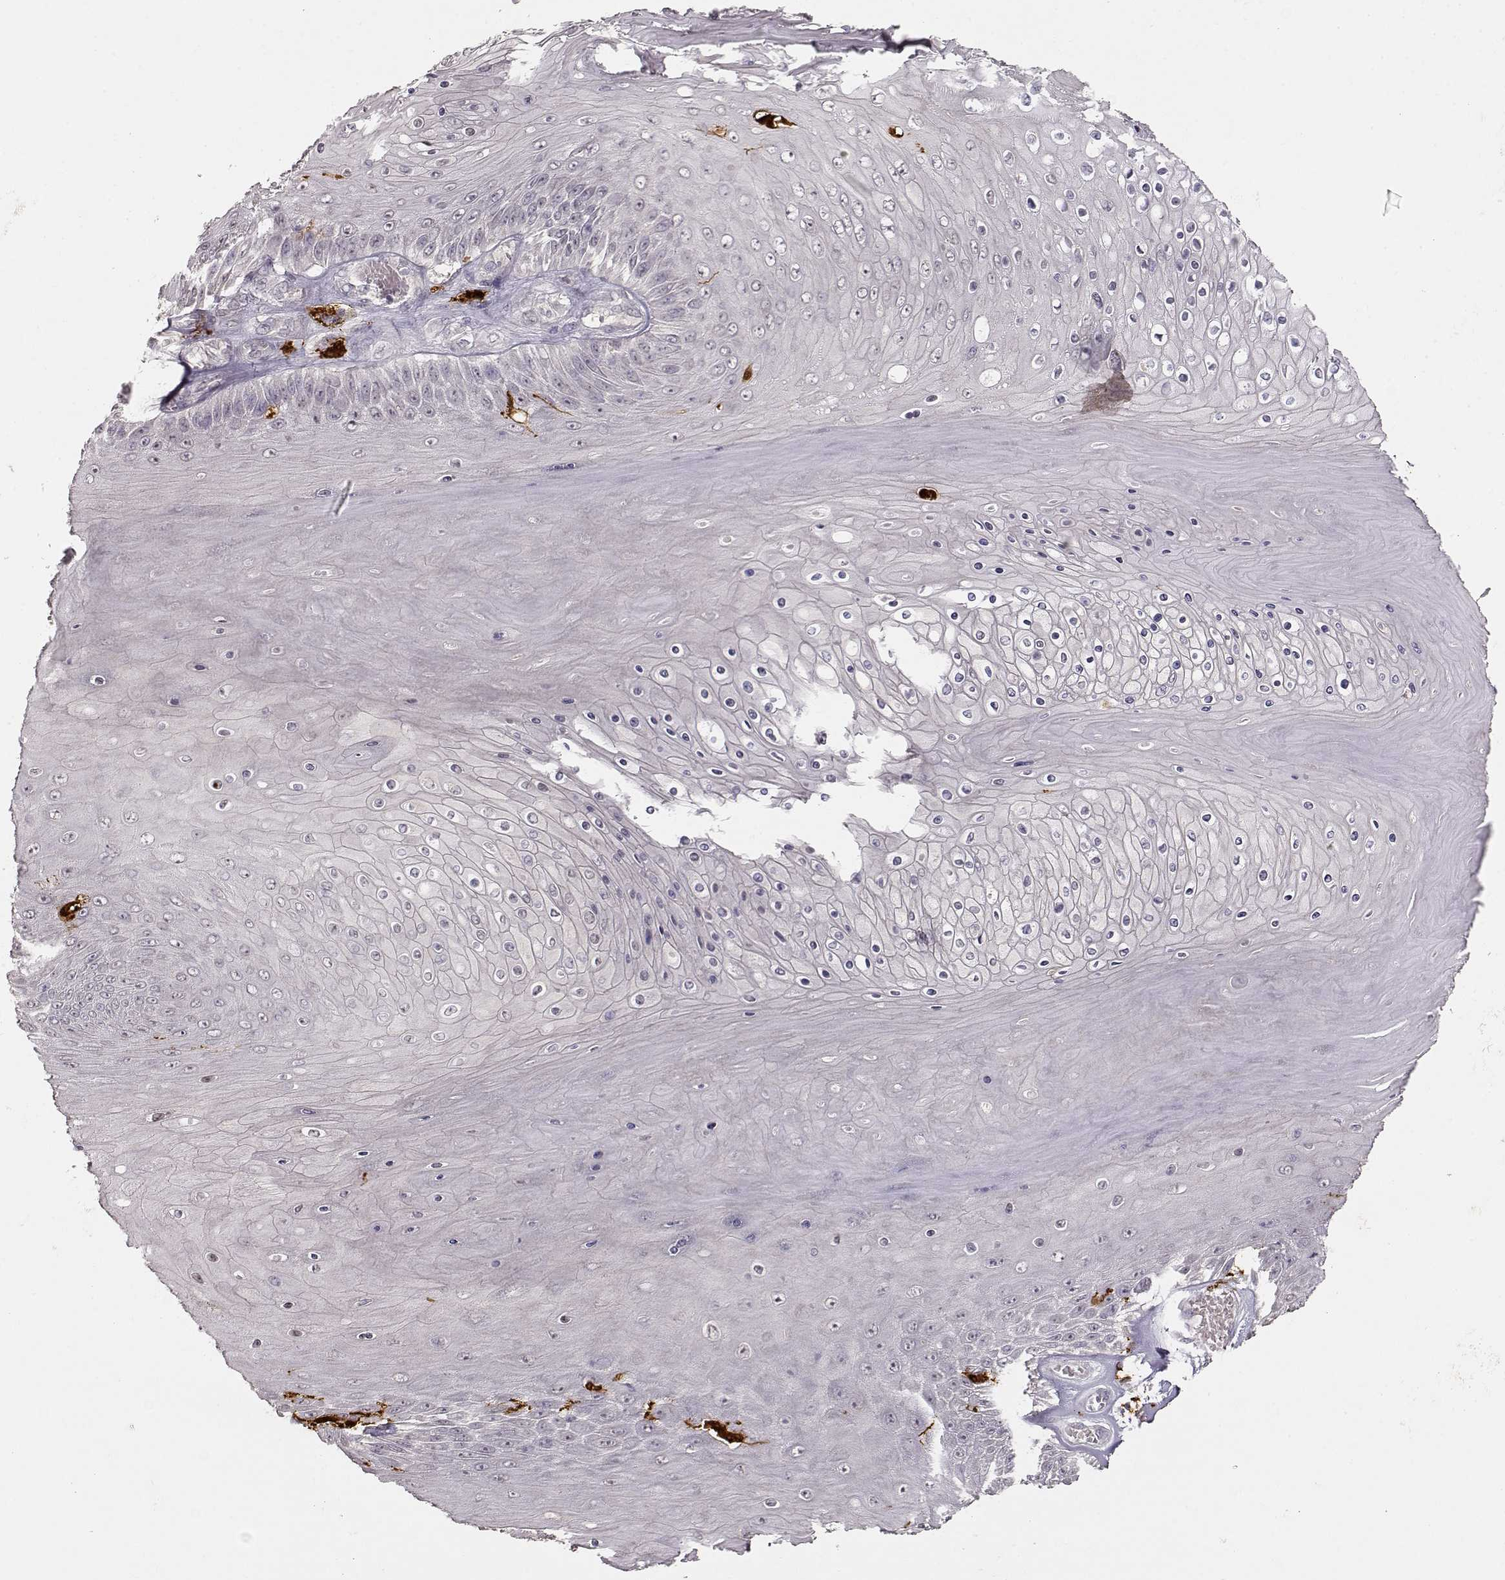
{"staining": {"intensity": "negative", "quantity": "none", "location": "none"}, "tissue": "skin cancer", "cell_type": "Tumor cells", "image_type": "cancer", "snomed": [{"axis": "morphology", "description": "Squamous cell carcinoma, NOS"}, {"axis": "topography", "description": "Skin"}], "caption": "Histopathology image shows no significant protein expression in tumor cells of skin cancer (squamous cell carcinoma).", "gene": "S100B", "patient": {"sex": "male", "age": 62}}